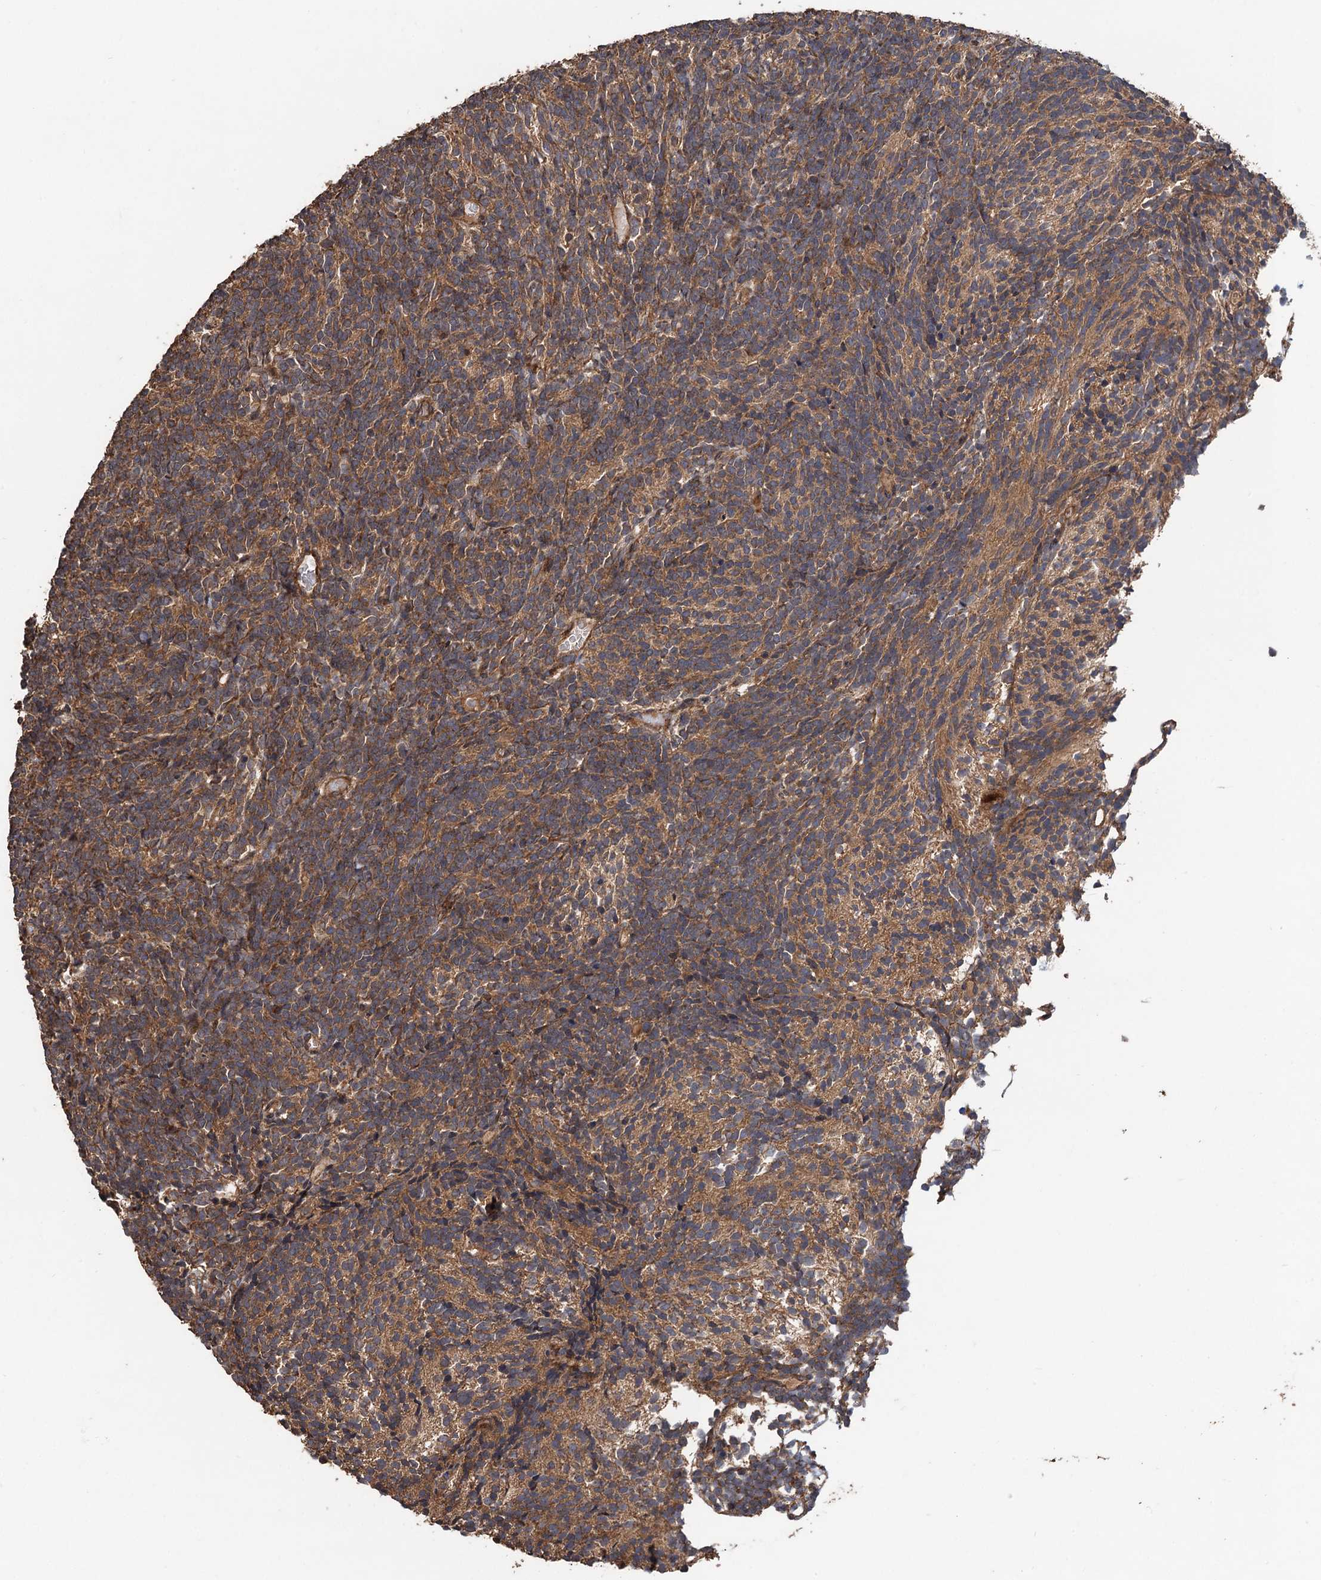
{"staining": {"intensity": "moderate", "quantity": ">75%", "location": "cytoplasmic/membranous"}, "tissue": "glioma", "cell_type": "Tumor cells", "image_type": "cancer", "snomed": [{"axis": "morphology", "description": "Glioma, malignant, Low grade"}, {"axis": "topography", "description": "Brain"}], "caption": "Protein staining demonstrates moderate cytoplasmic/membranous staining in approximately >75% of tumor cells in glioma.", "gene": "TMEM39B", "patient": {"sex": "female", "age": 1}}